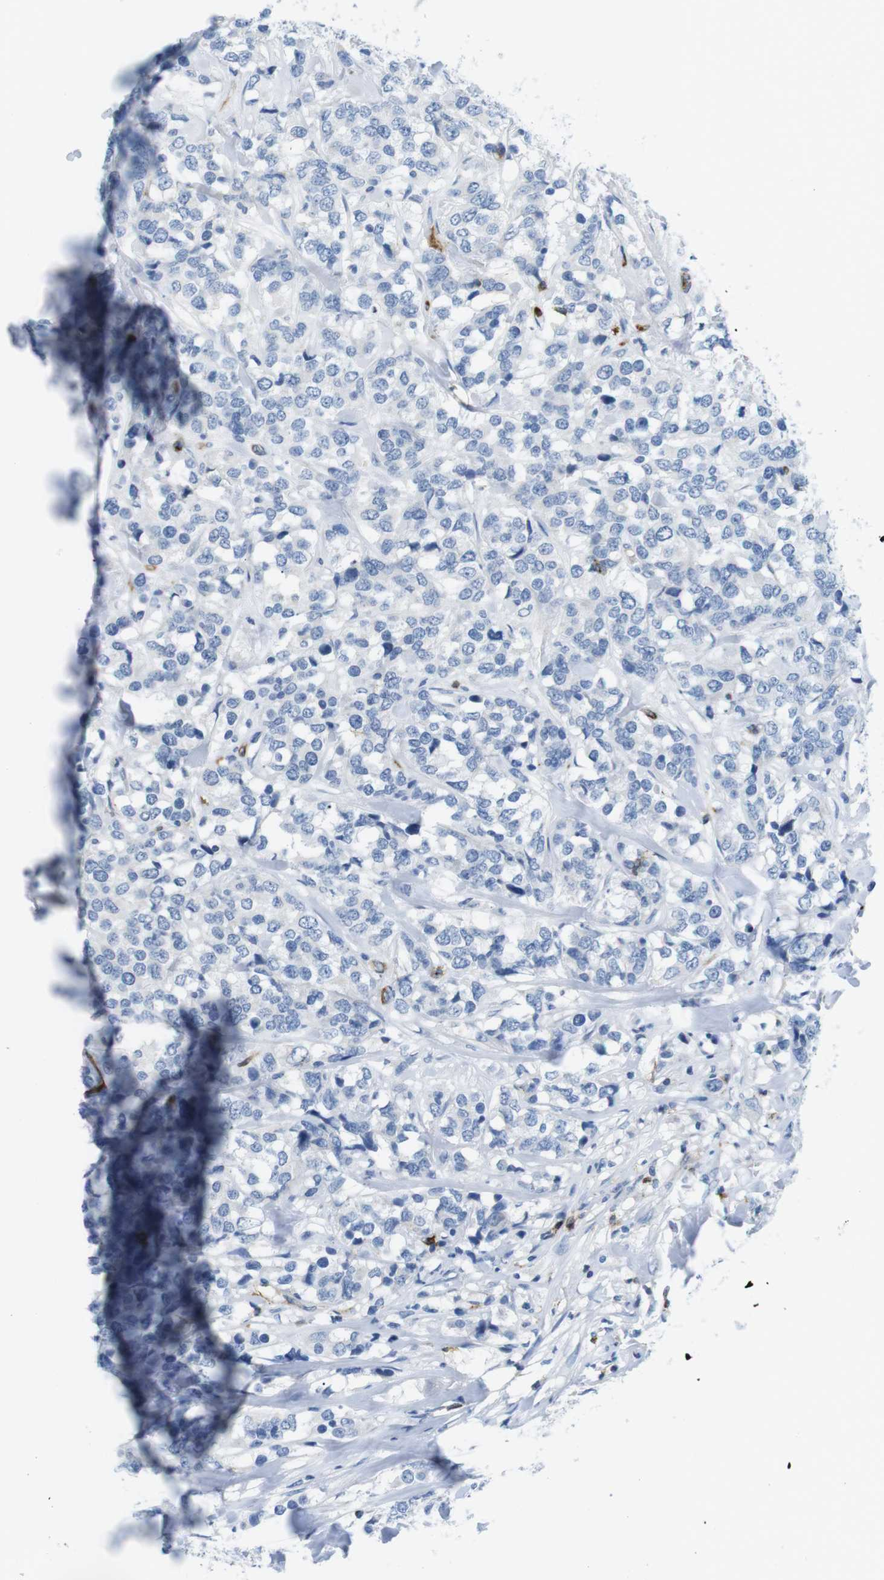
{"staining": {"intensity": "negative", "quantity": "none", "location": "none"}, "tissue": "breast cancer", "cell_type": "Tumor cells", "image_type": "cancer", "snomed": [{"axis": "morphology", "description": "Lobular carcinoma"}, {"axis": "topography", "description": "Breast"}], "caption": "The histopathology image exhibits no staining of tumor cells in lobular carcinoma (breast). Nuclei are stained in blue.", "gene": "TNFRSF4", "patient": {"sex": "female", "age": 59}}